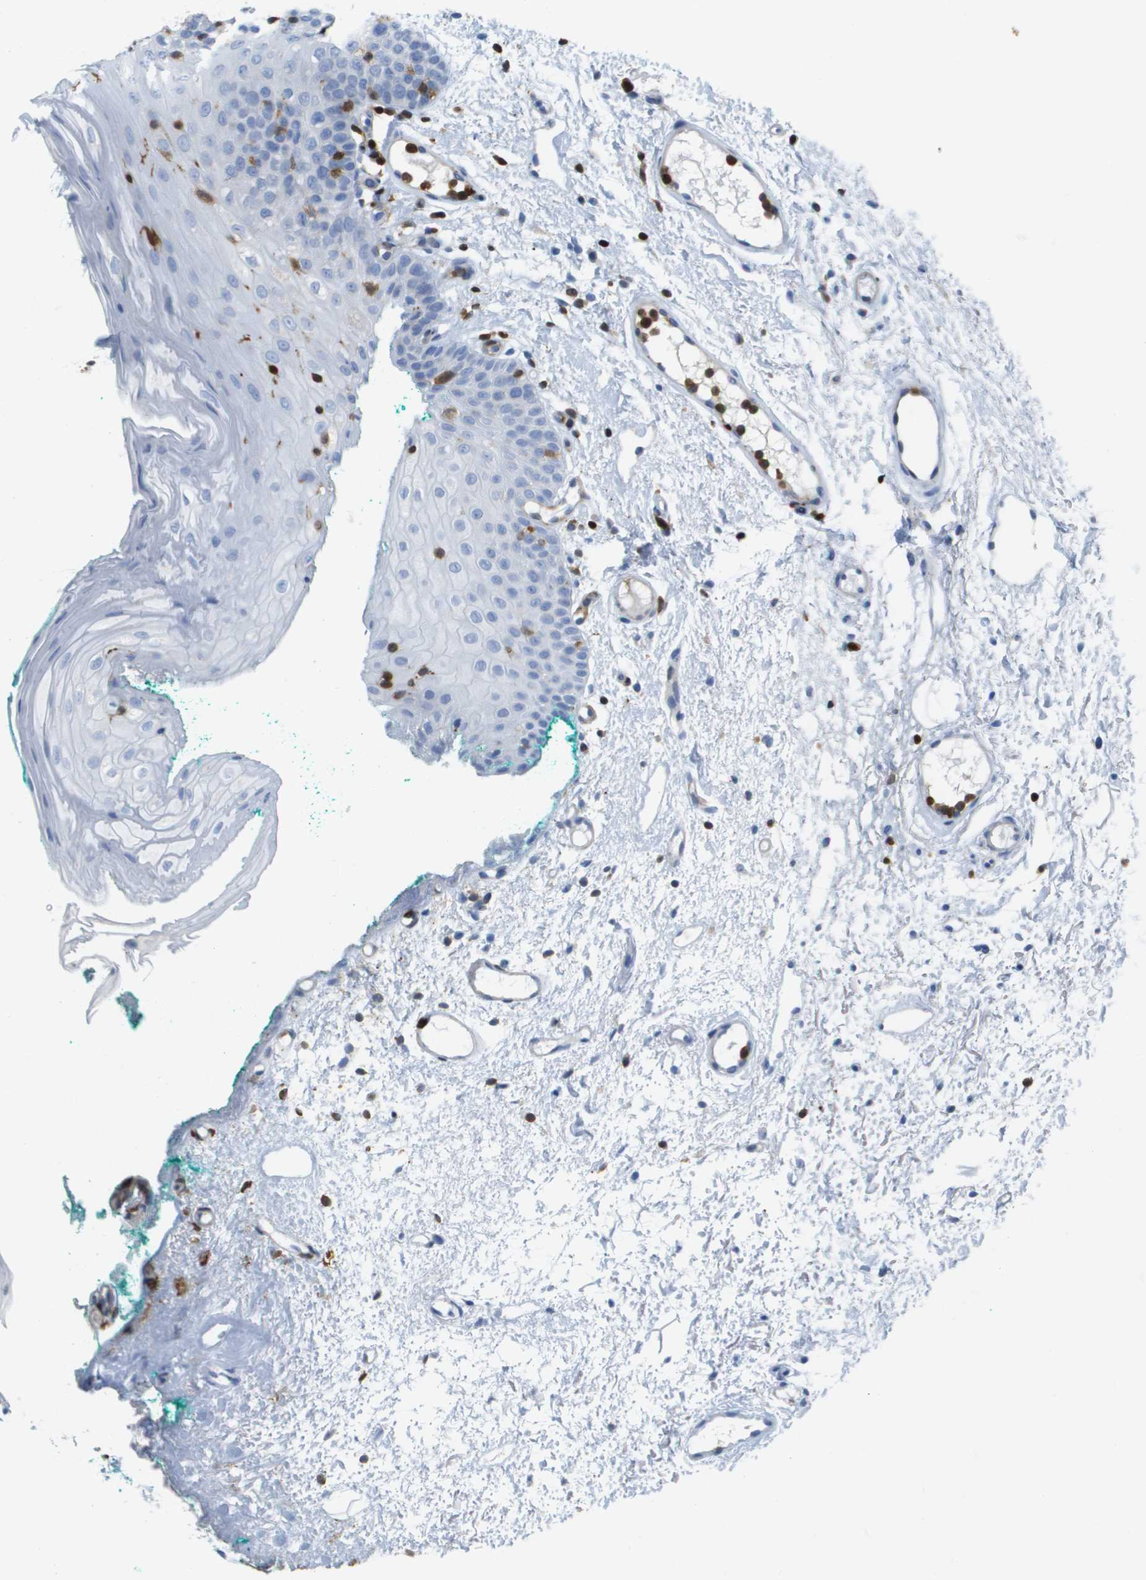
{"staining": {"intensity": "negative", "quantity": "none", "location": "none"}, "tissue": "oral mucosa", "cell_type": "Squamous epithelial cells", "image_type": "normal", "snomed": [{"axis": "morphology", "description": "Normal tissue, NOS"}, {"axis": "morphology", "description": "Squamous cell carcinoma, NOS"}, {"axis": "topography", "description": "Oral tissue"}, {"axis": "topography", "description": "Salivary gland"}, {"axis": "topography", "description": "Head-Neck"}], "caption": "A histopathology image of human oral mucosa is negative for staining in squamous epithelial cells. (Brightfield microscopy of DAB immunohistochemistry (IHC) at high magnification).", "gene": "DOCK5", "patient": {"sex": "female", "age": 62}}